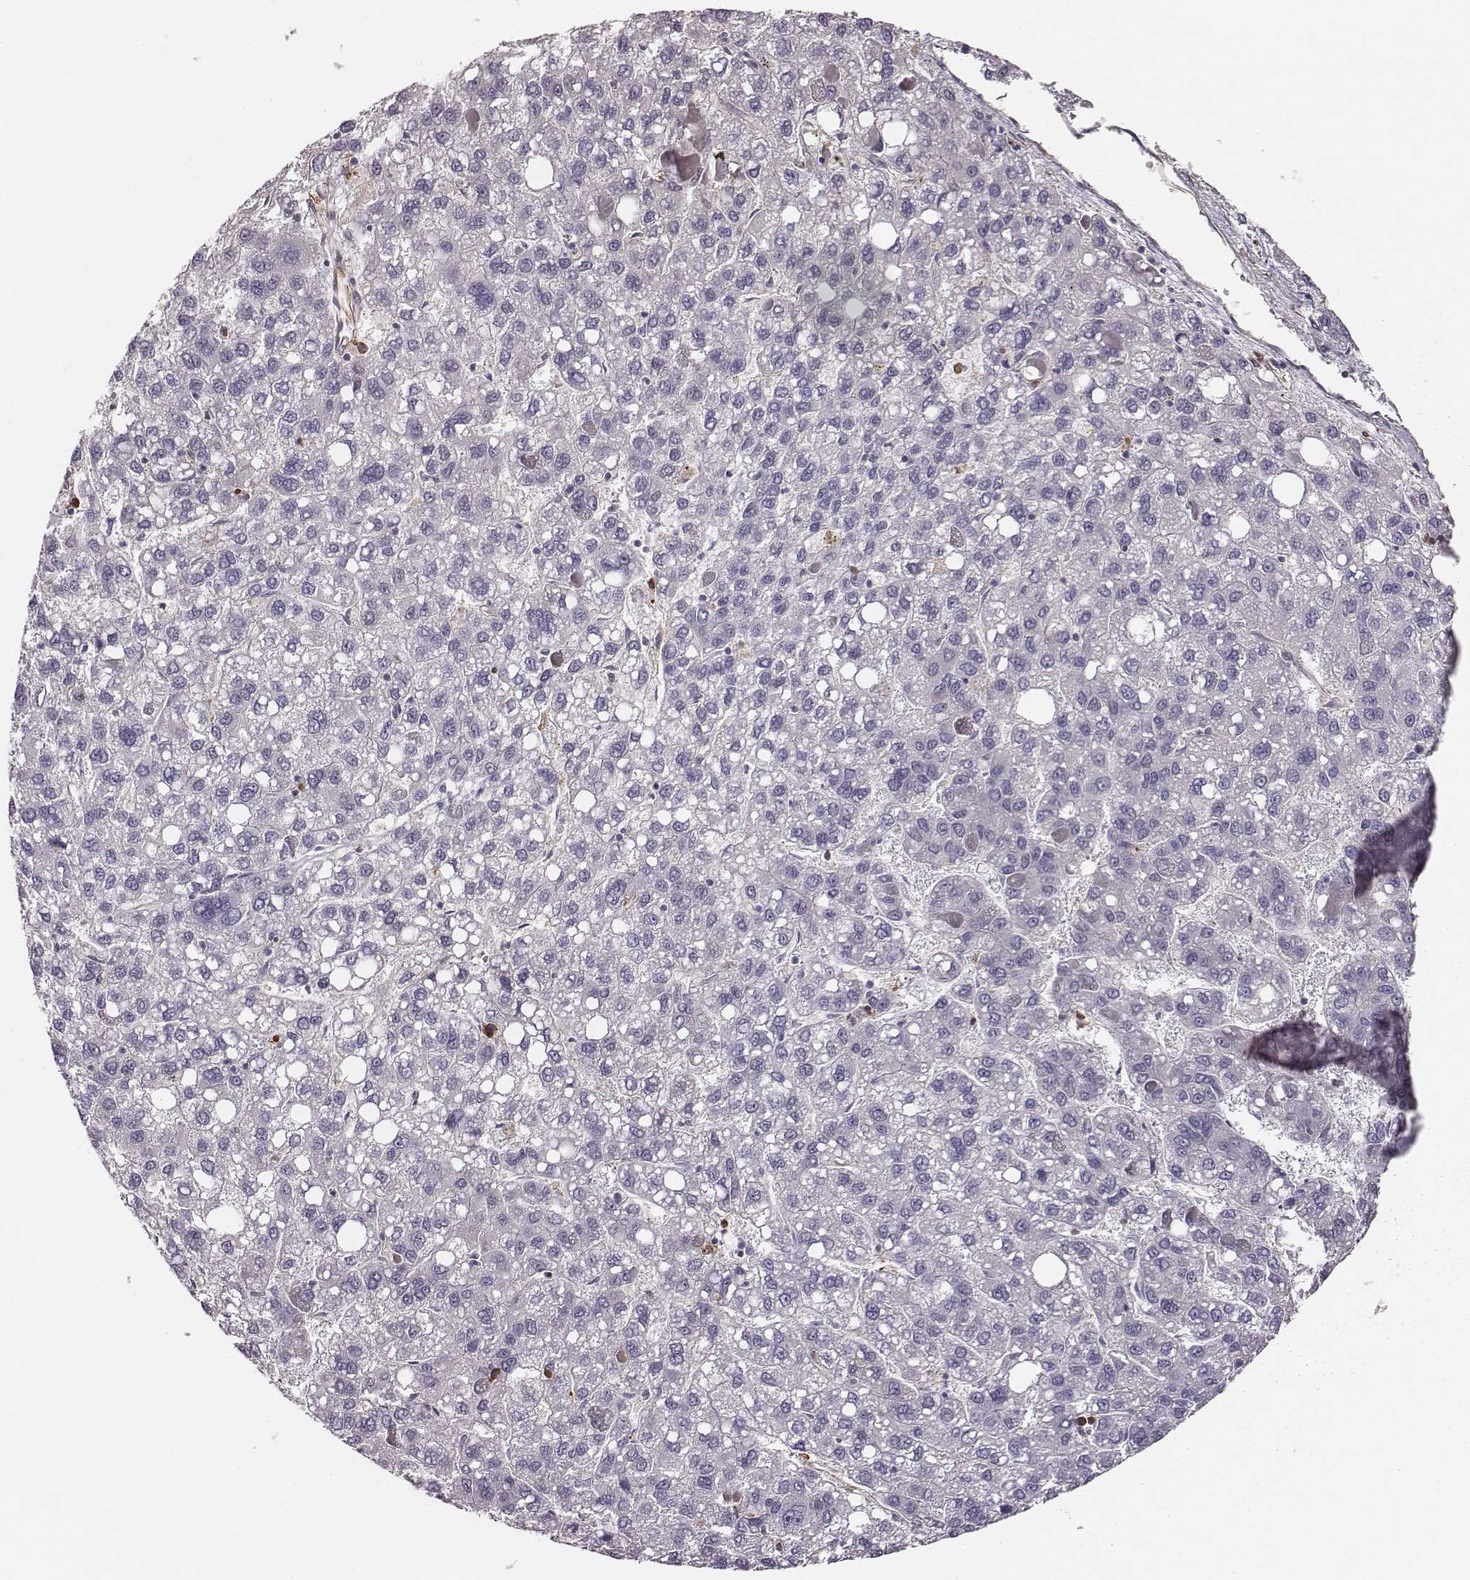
{"staining": {"intensity": "negative", "quantity": "none", "location": "none"}, "tissue": "liver cancer", "cell_type": "Tumor cells", "image_type": "cancer", "snomed": [{"axis": "morphology", "description": "Carcinoma, Hepatocellular, NOS"}, {"axis": "topography", "description": "Liver"}], "caption": "Micrograph shows no significant protein positivity in tumor cells of hepatocellular carcinoma (liver).", "gene": "ZYX", "patient": {"sex": "female", "age": 82}}